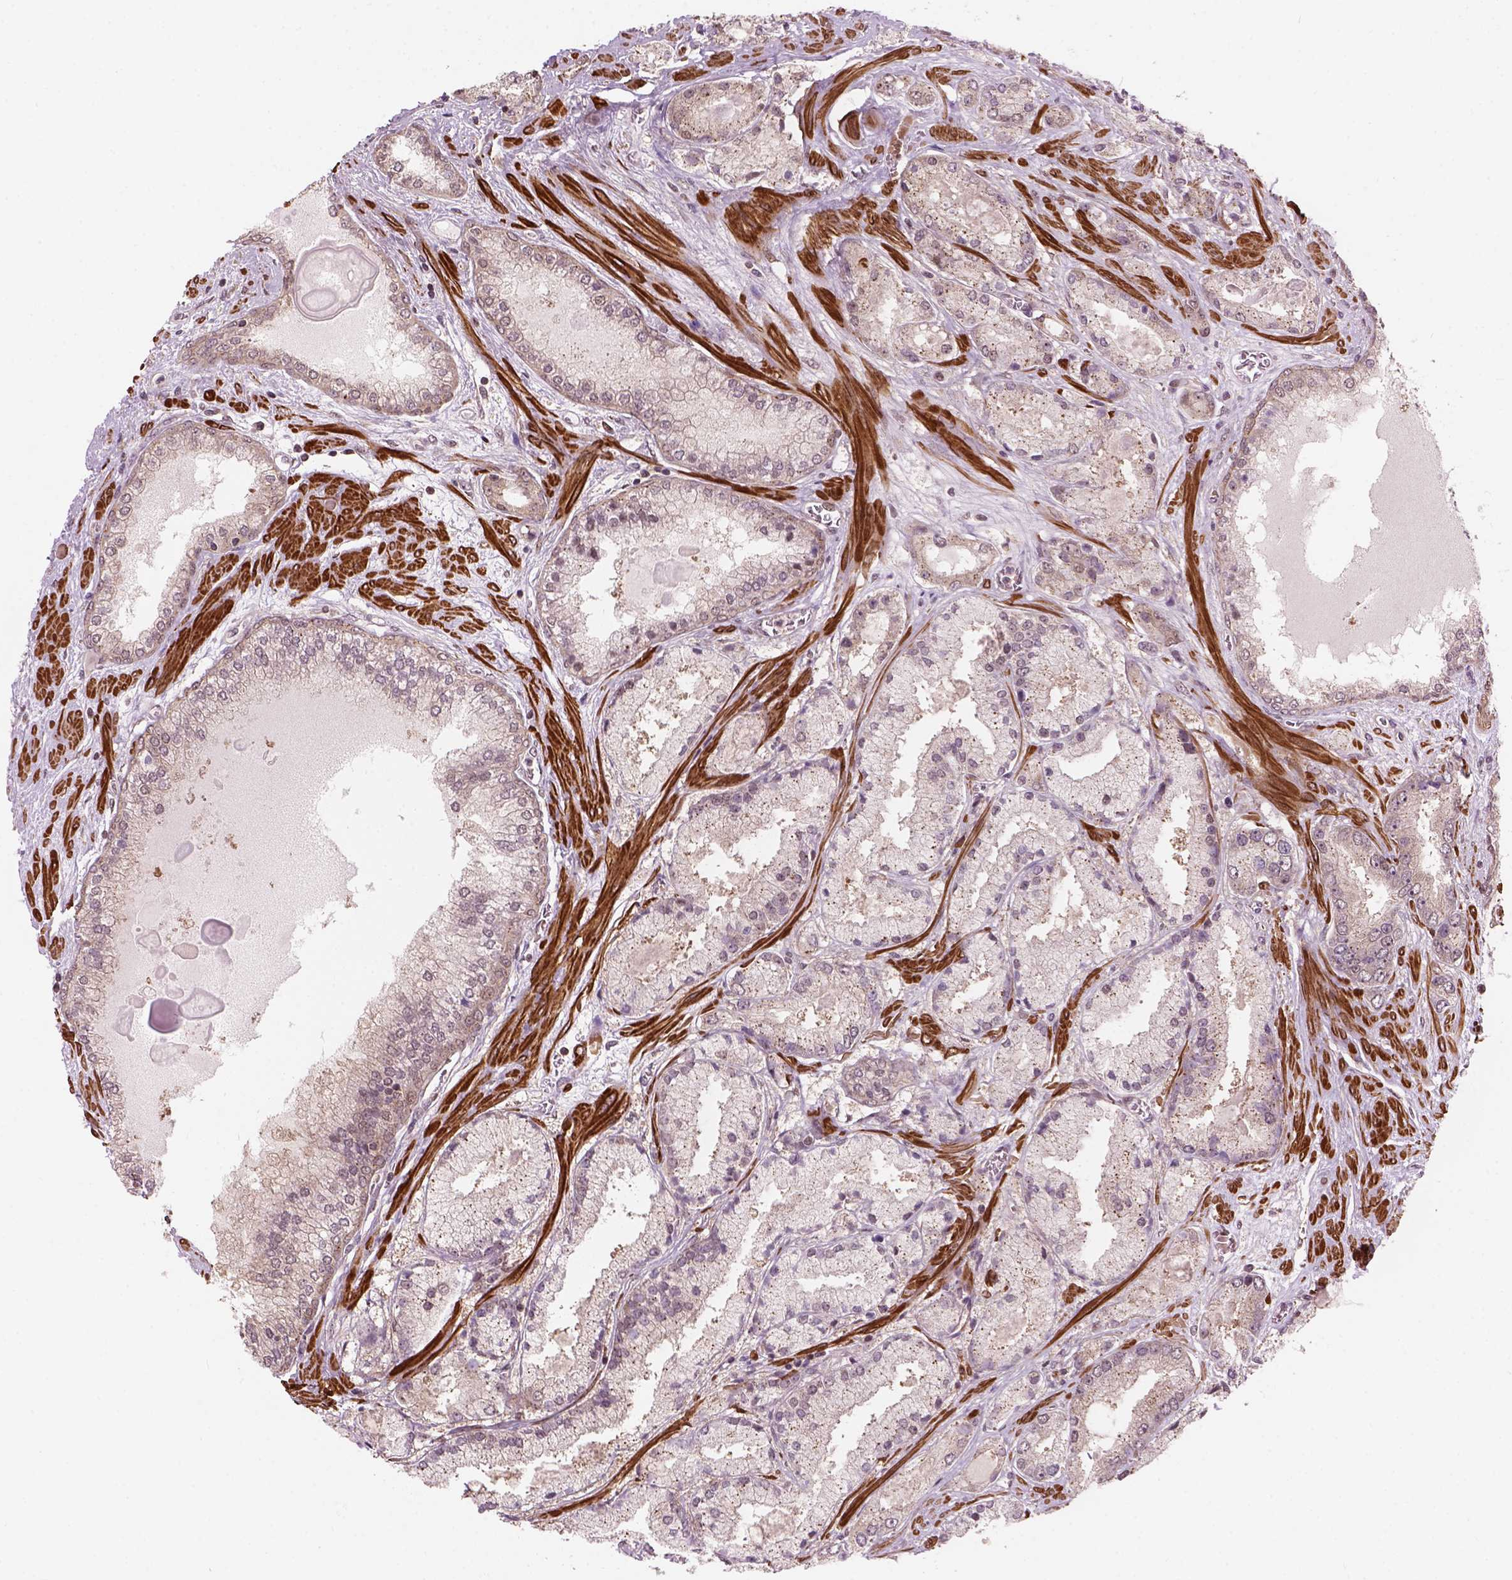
{"staining": {"intensity": "weak", "quantity": "25%-75%", "location": "cytoplasmic/membranous,nuclear"}, "tissue": "prostate cancer", "cell_type": "Tumor cells", "image_type": "cancer", "snomed": [{"axis": "morphology", "description": "Adenocarcinoma, High grade"}, {"axis": "topography", "description": "Prostate"}], "caption": "Protein staining of prostate cancer tissue displays weak cytoplasmic/membranous and nuclear expression in approximately 25%-75% of tumor cells.", "gene": "PSMD11", "patient": {"sex": "male", "age": 67}}